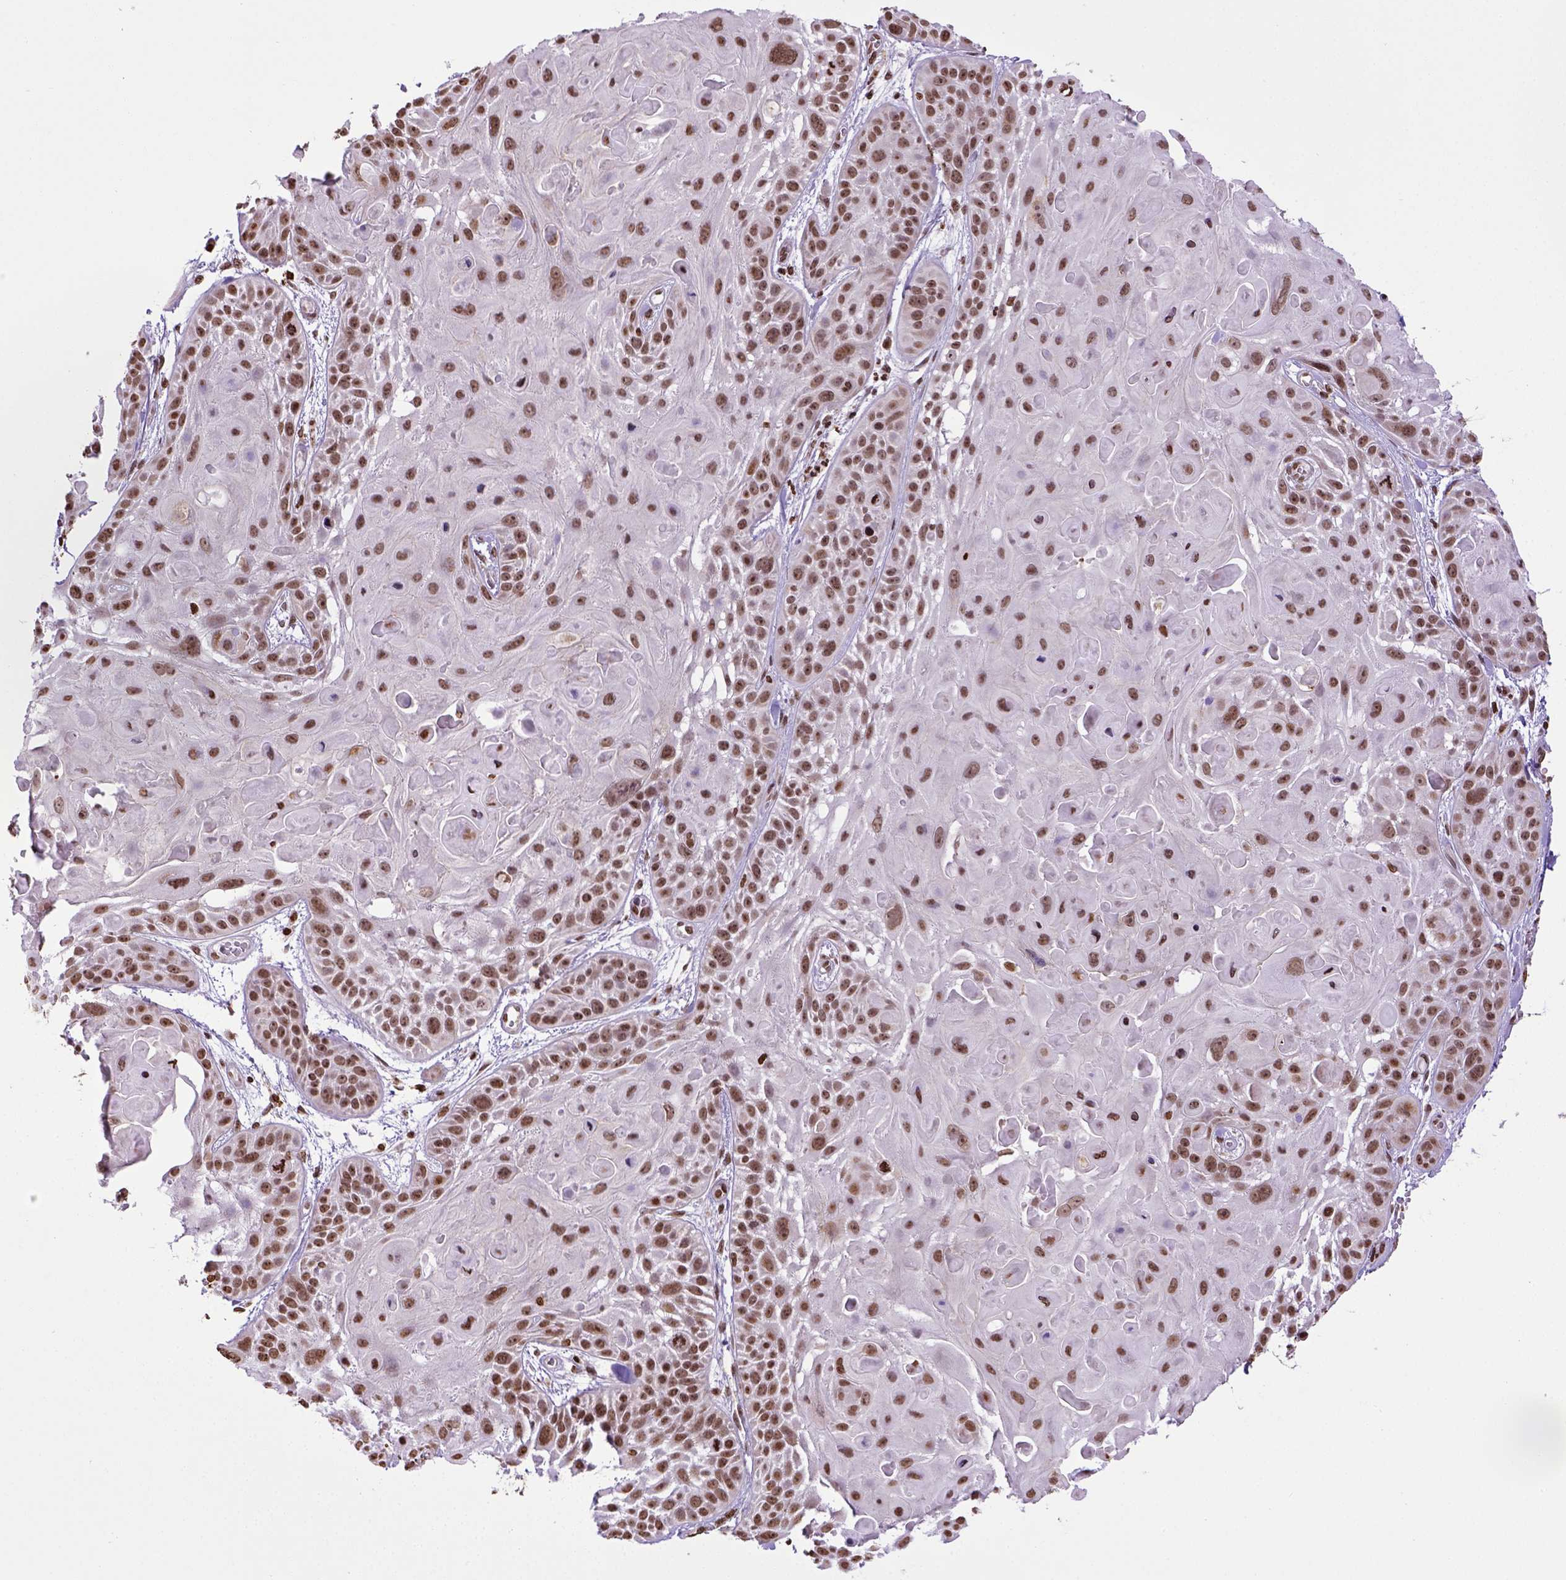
{"staining": {"intensity": "moderate", "quantity": ">75%", "location": "nuclear"}, "tissue": "skin cancer", "cell_type": "Tumor cells", "image_type": "cancer", "snomed": [{"axis": "morphology", "description": "Squamous cell carcinoma, NOS"}, {"axis": "topography", "description": "Skin"}, {"axis": "topography", "description": "Anal"}], "caption": "Squamous cell carcinoma (skin) stained for a protein (brown) reveals moderate nuclear positive positivity in about >75% of tumor cells.", "gene": "ZNF75D", "patient": {"sex": "female", "age": 75}}